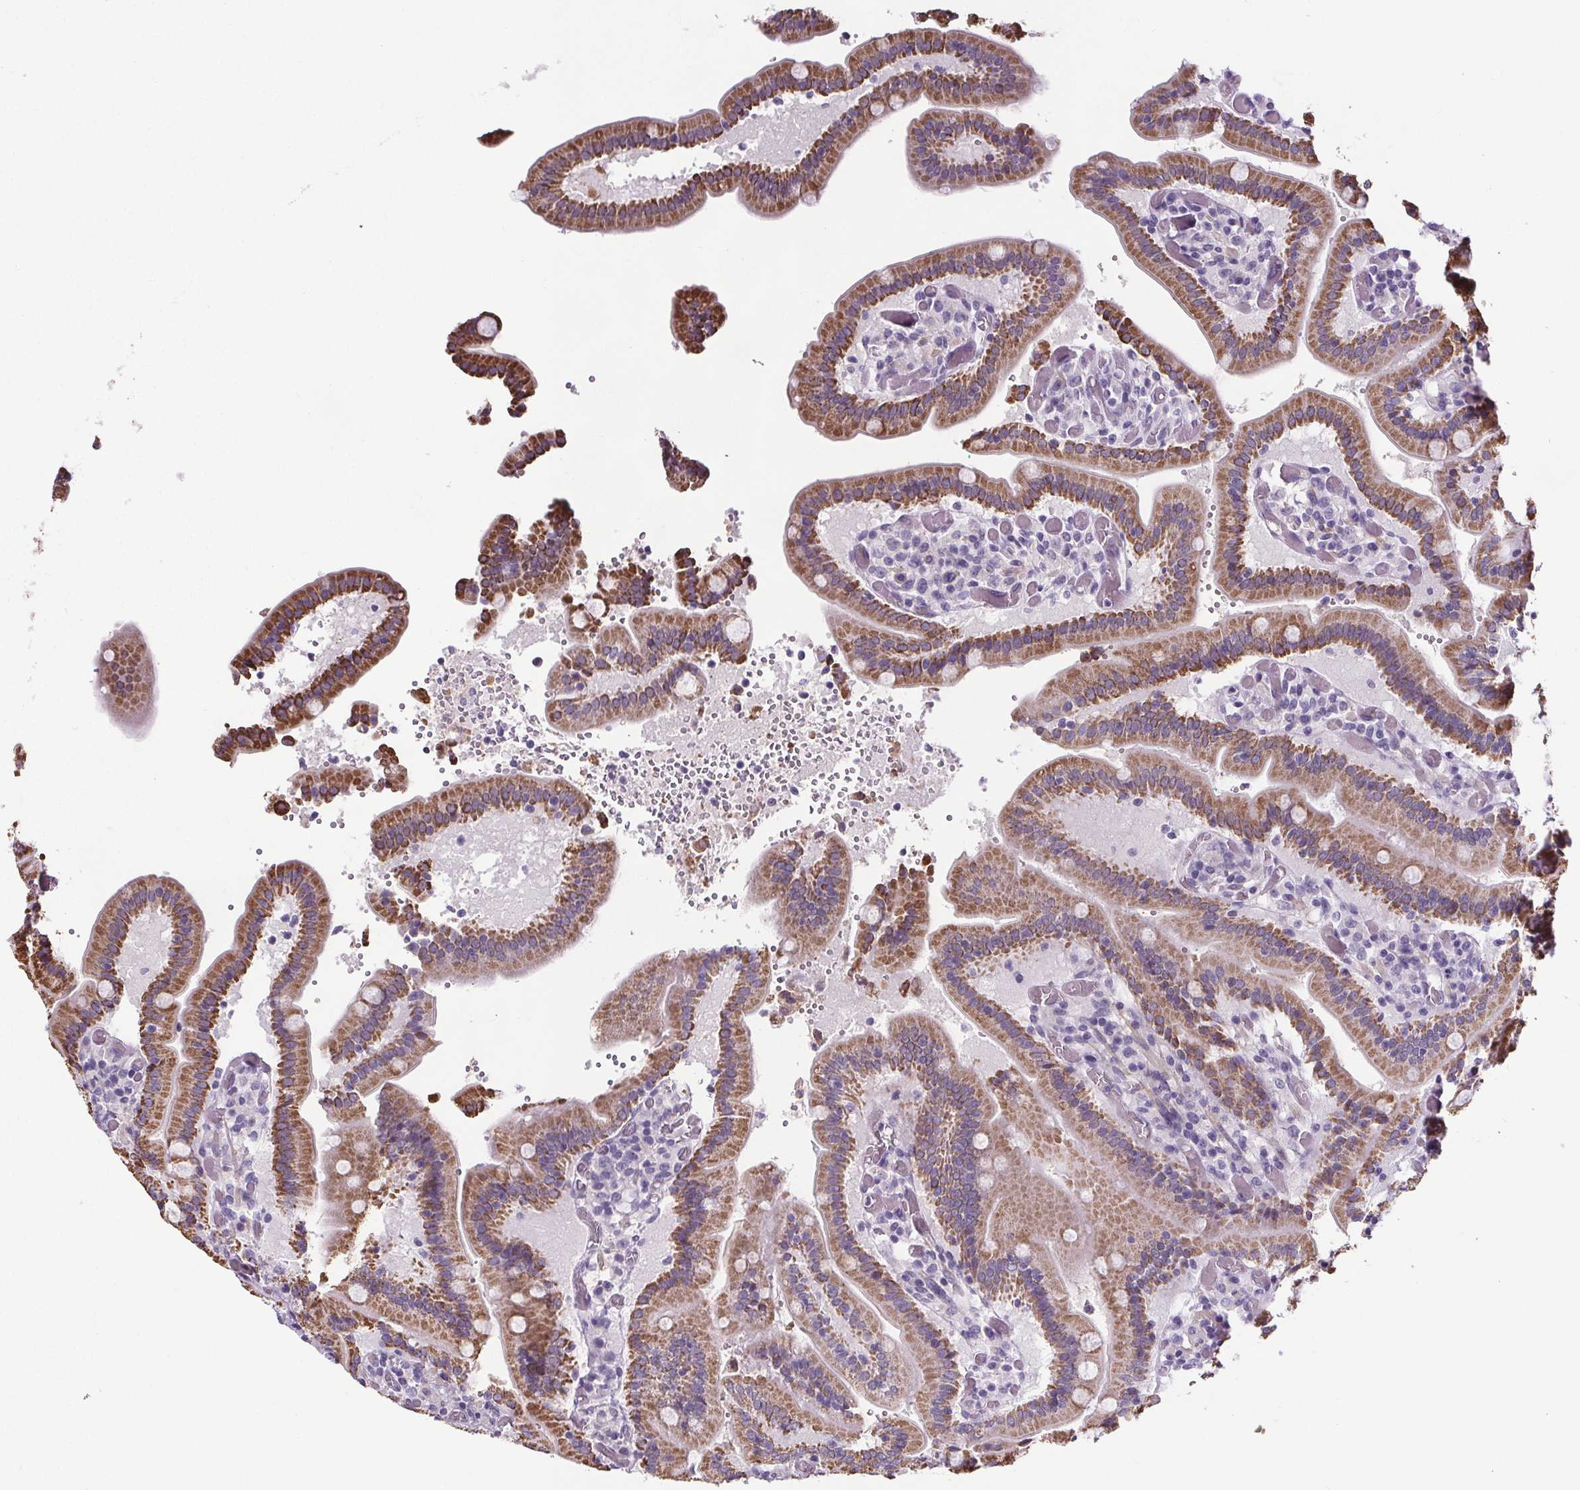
{"staining": {"intensity": "moderate", "quantity": ">75%", "location": "cytoplasmic/membranous"}, "tissue": "duodenum", "cell_type": "Glandular cells", "image_type": "normal", "snomed": [{"axis": "morphology", "description": "Normal tissue, NOS"}, {"axis": "topography", "description": "Duodenum"}], "caption": "IHC (DAB (3,3'-diaminobenzidine)) staining of unremarkable human duodenum exhibits moderate cytoplasmic/membranous protein staining in approximately >75% of glandular cells.", "gene": "ELAVL2", "patient": {"sex": "female", "age": 62}}